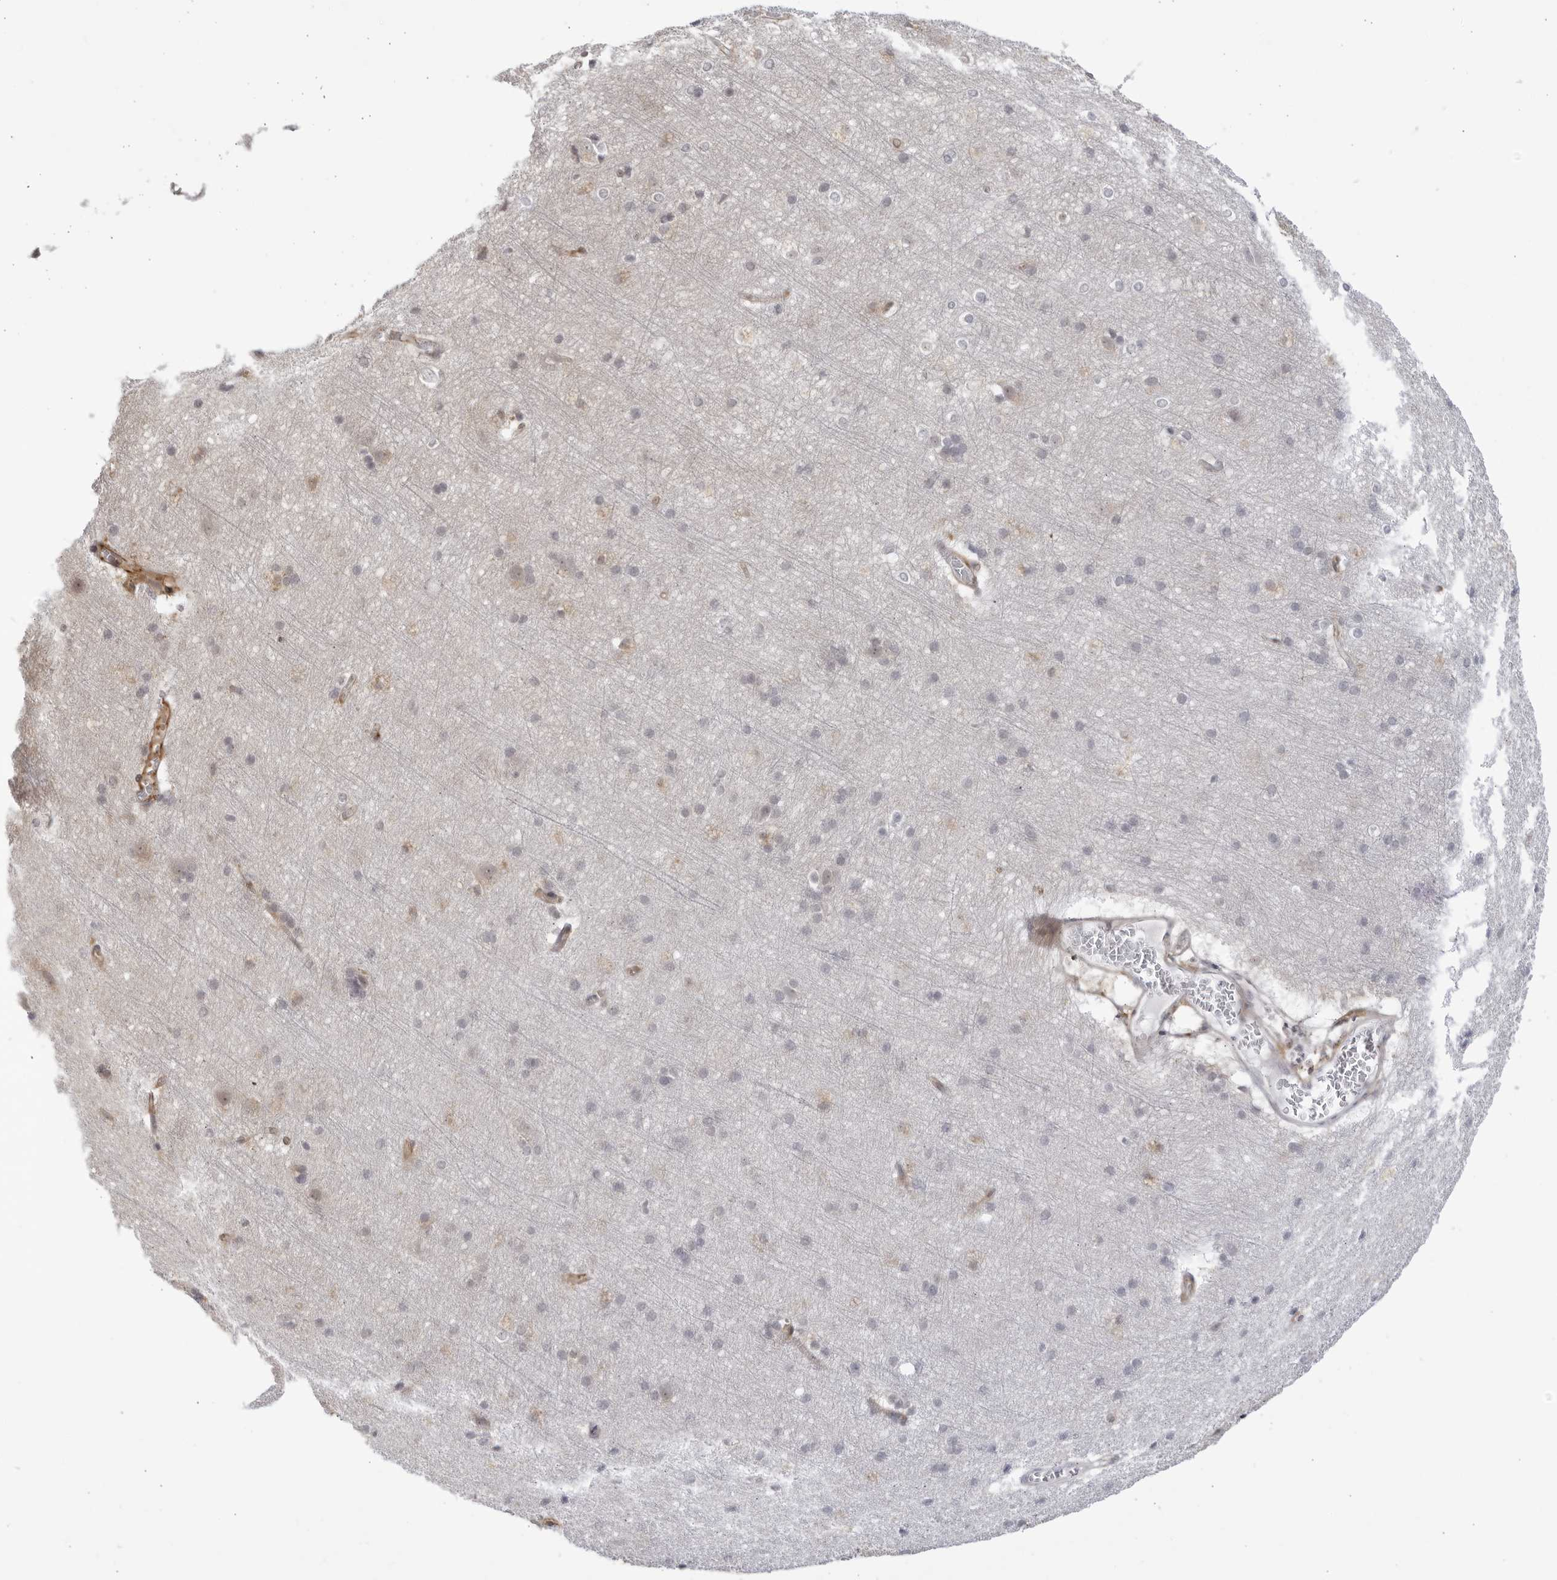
{"staining": {"intensity": "moderate", "quantity": "25%-75%", "location": "cytoplasmic/membranous"}, "tissue": "cerebral cortex", "cell_type": "Endothelial cells", "image_type": "normal", "snomed": [{"axis": "morphology", "description": "Normal tissue, NOS"}, {"axis": "topography", "description": "Cerebral cortex"}], "caption": "Immunohistochemical staining of normal cerebral cortex exhibits moderate cytoplasmic/membranous protein positivity in approximately 25%-75% of endothelial cells. (IHC, brightfield microscopy, high magnification).", "gene": "CNBD1", "patient": {"sex": "male", "age": 54}}